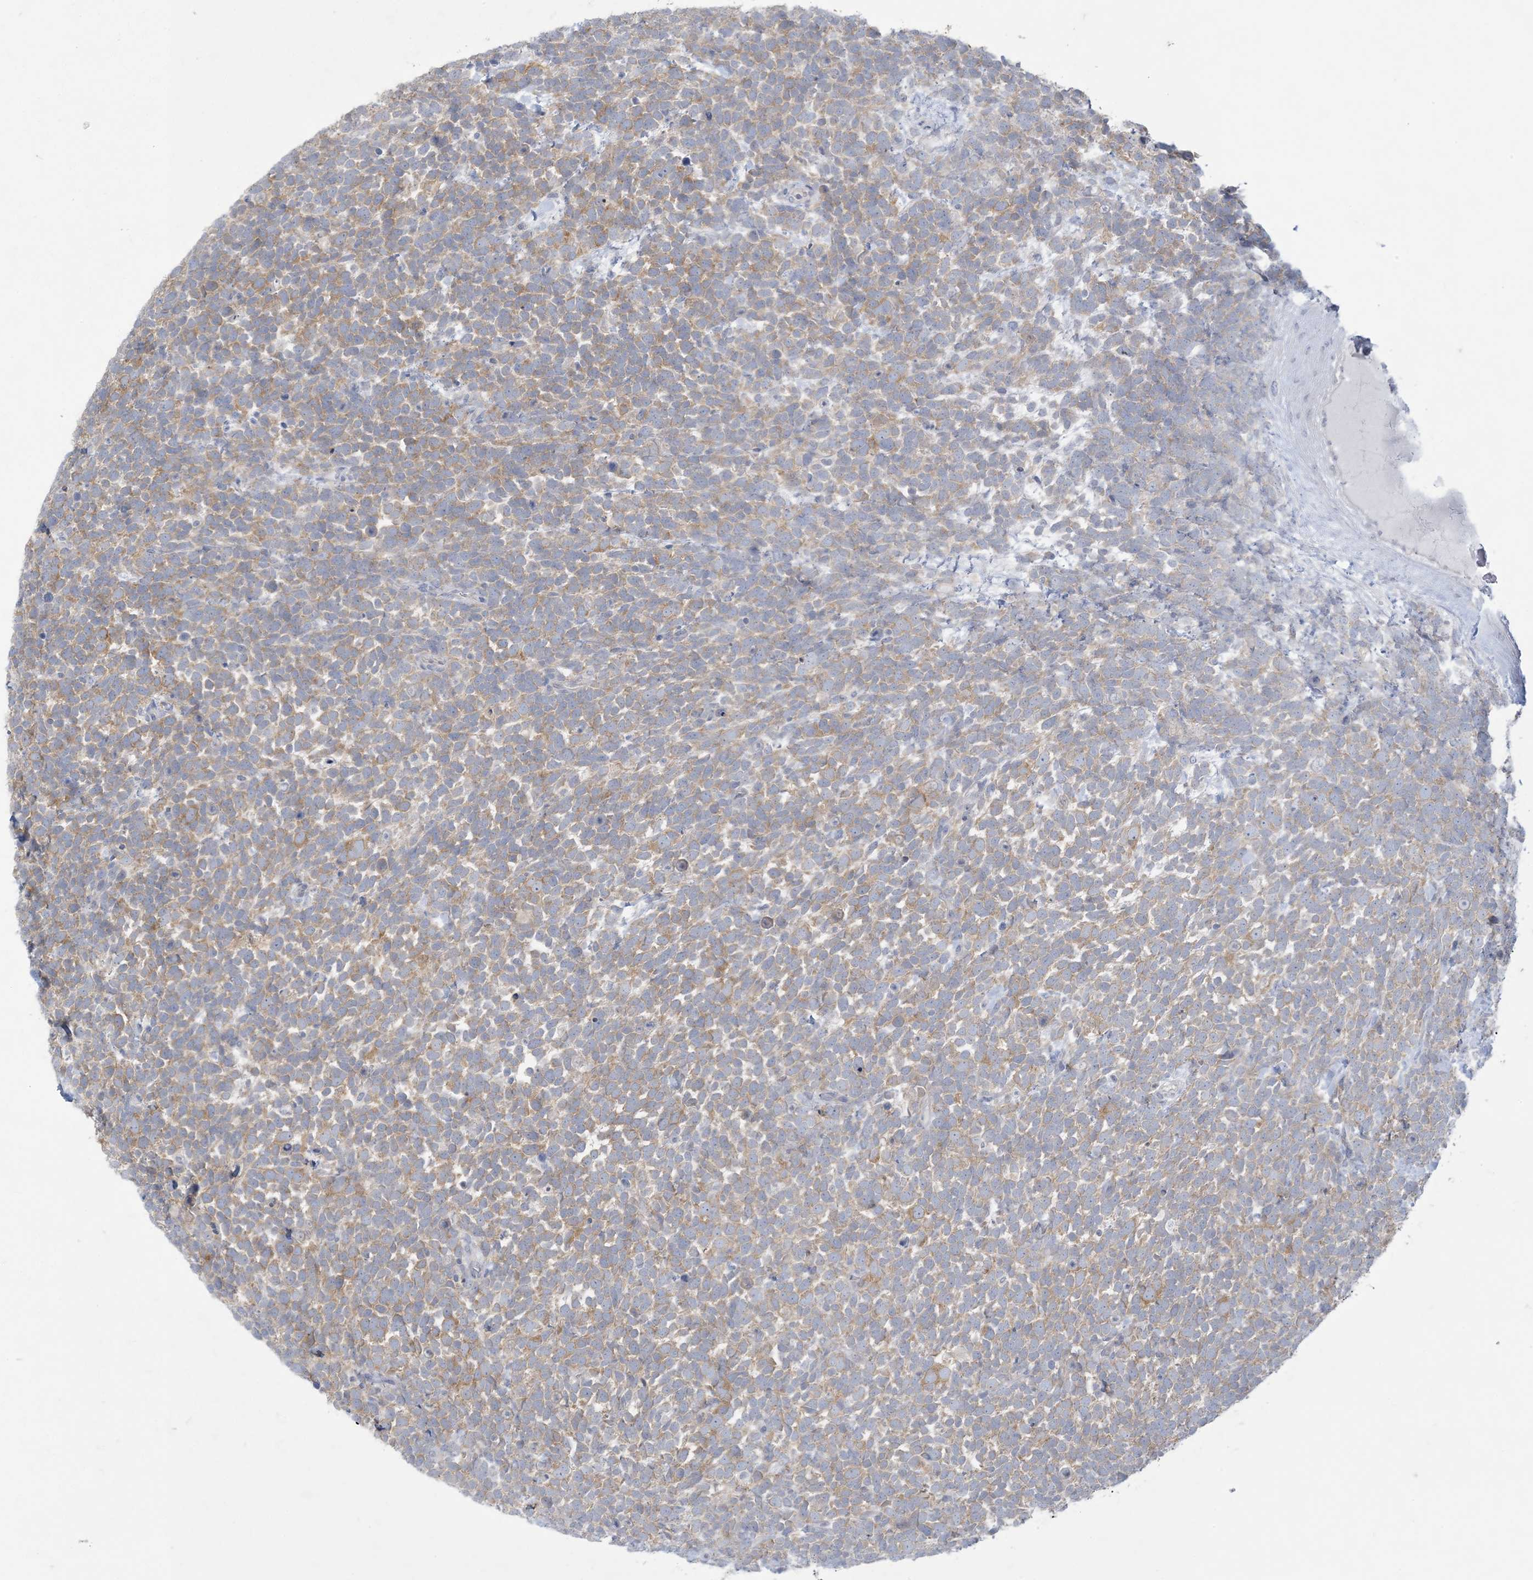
{"staining": {"intensity": "weak", "quantity": "25%-75%", "location": "cytoplasmic/membranous"}, "tissue": "urothelial cancer", "cell_type": "Tumor cells", "image_type": "cancer", "snomed": [{"axis": "morphology", "description": "Urothelial carcinoma, High grade"}, {"axis": "topography", "description": "Urinary bladder"}], "caption": "Immunohistochemistry image of neoplastic tissue: urothelial carcinoma (high-grade) stained using IHC displays low levels of weak protein expression localized specifically in the cytoplasmic/membranous of tumor cells, appearing as a cytoplasmic/membranous brown color.", "gene": "KIF3A", "patient": {"sex": "female", "age": 82}}